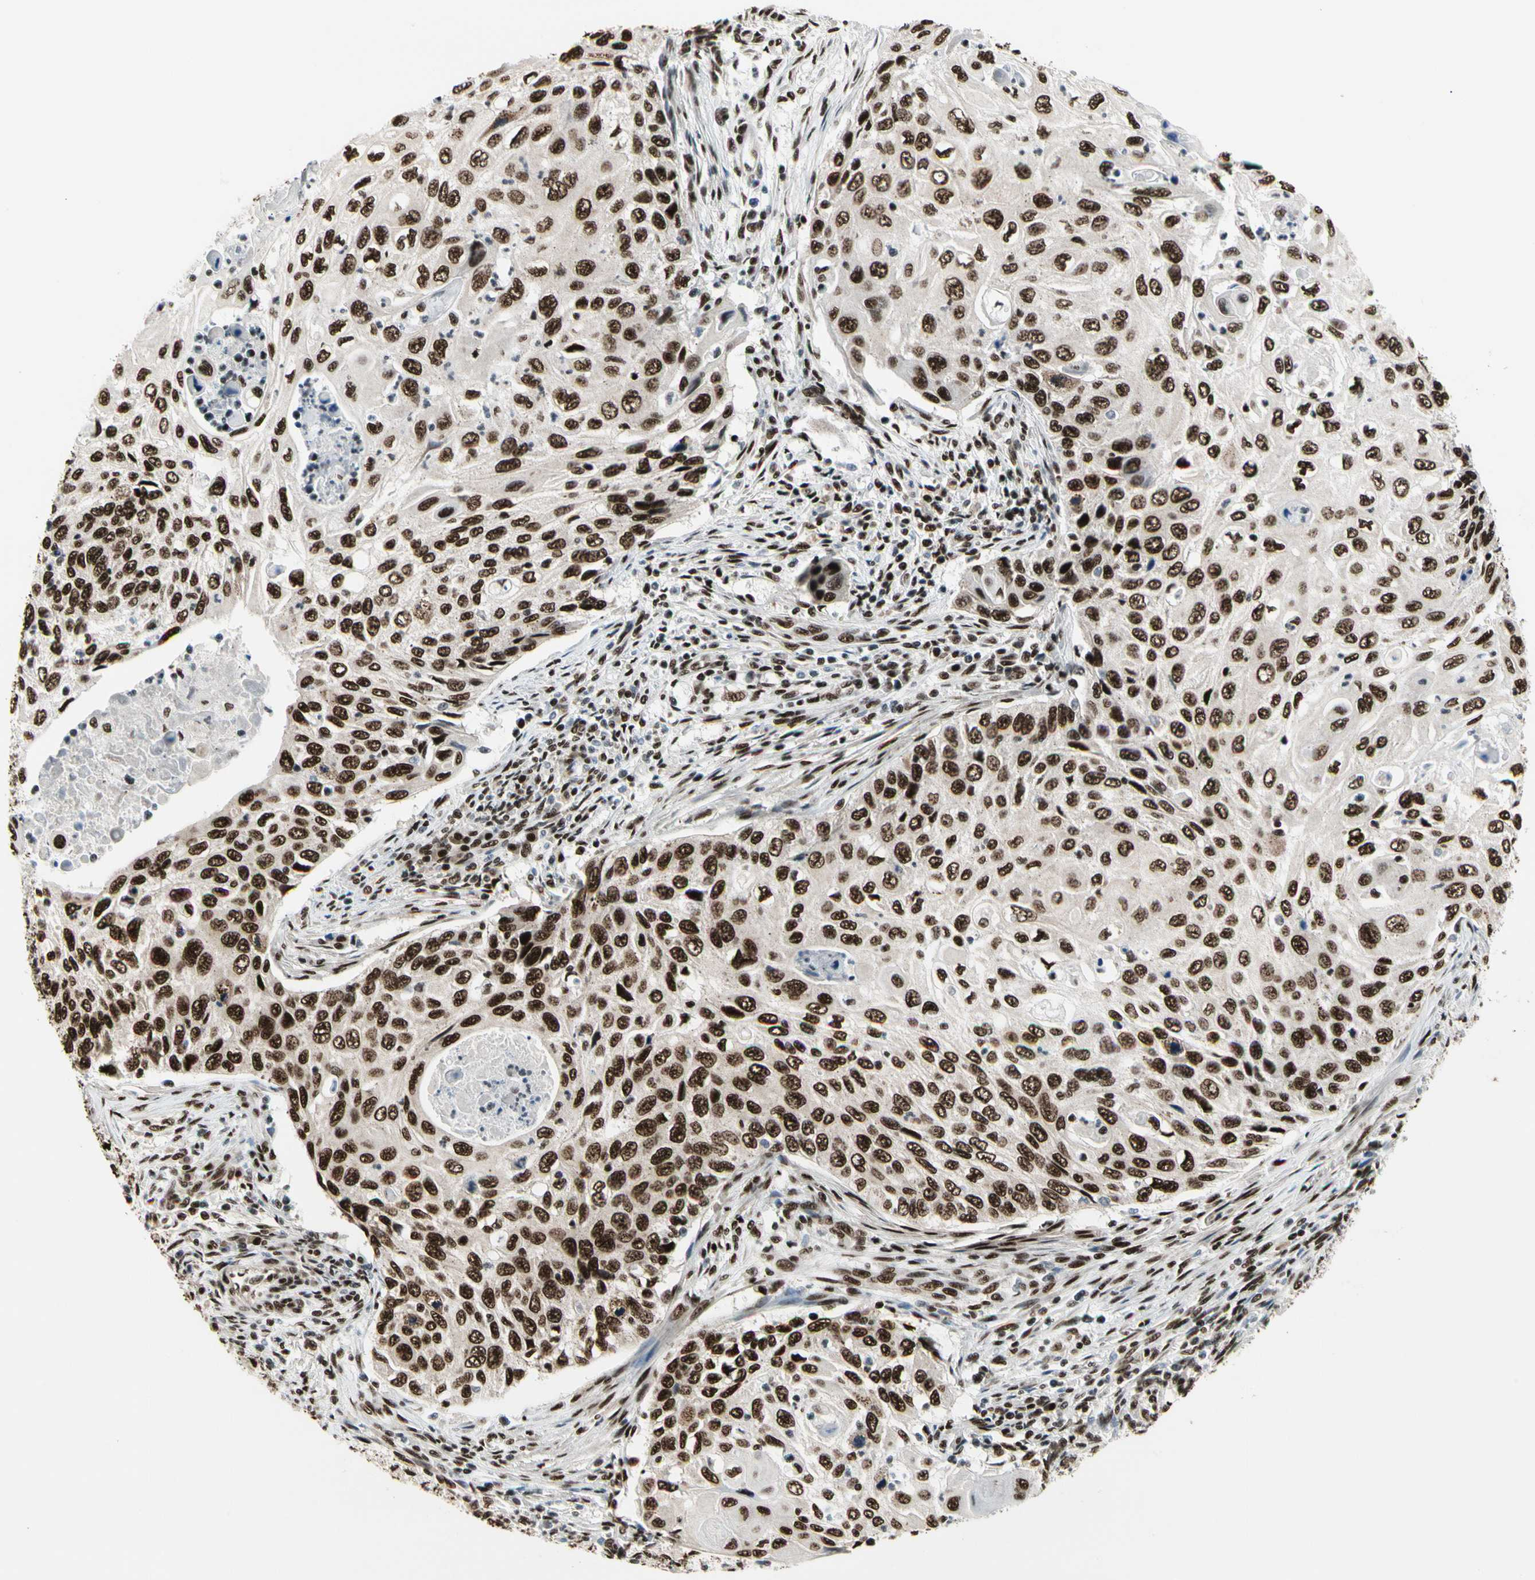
{"staining": {"intensity": "strong", "quantity": ">75%", "location": "nuclear"}, "tissue": "cervical cancer", "cell_type": "Tumor cells", "image_type": "cancer", "snomed": [{"axis": "morphology", "description": "Squamous cell carcinoma, NOS"}, {"axis": "topography", "description": "Cervix"}], "caption": "The micrograph reveals staining of cervical cancer, revealing strong nuclear protein staining (brown color) within tumor cells.", "gene": "SRSF11", "patient": {"sex": "female", "age": 70}}